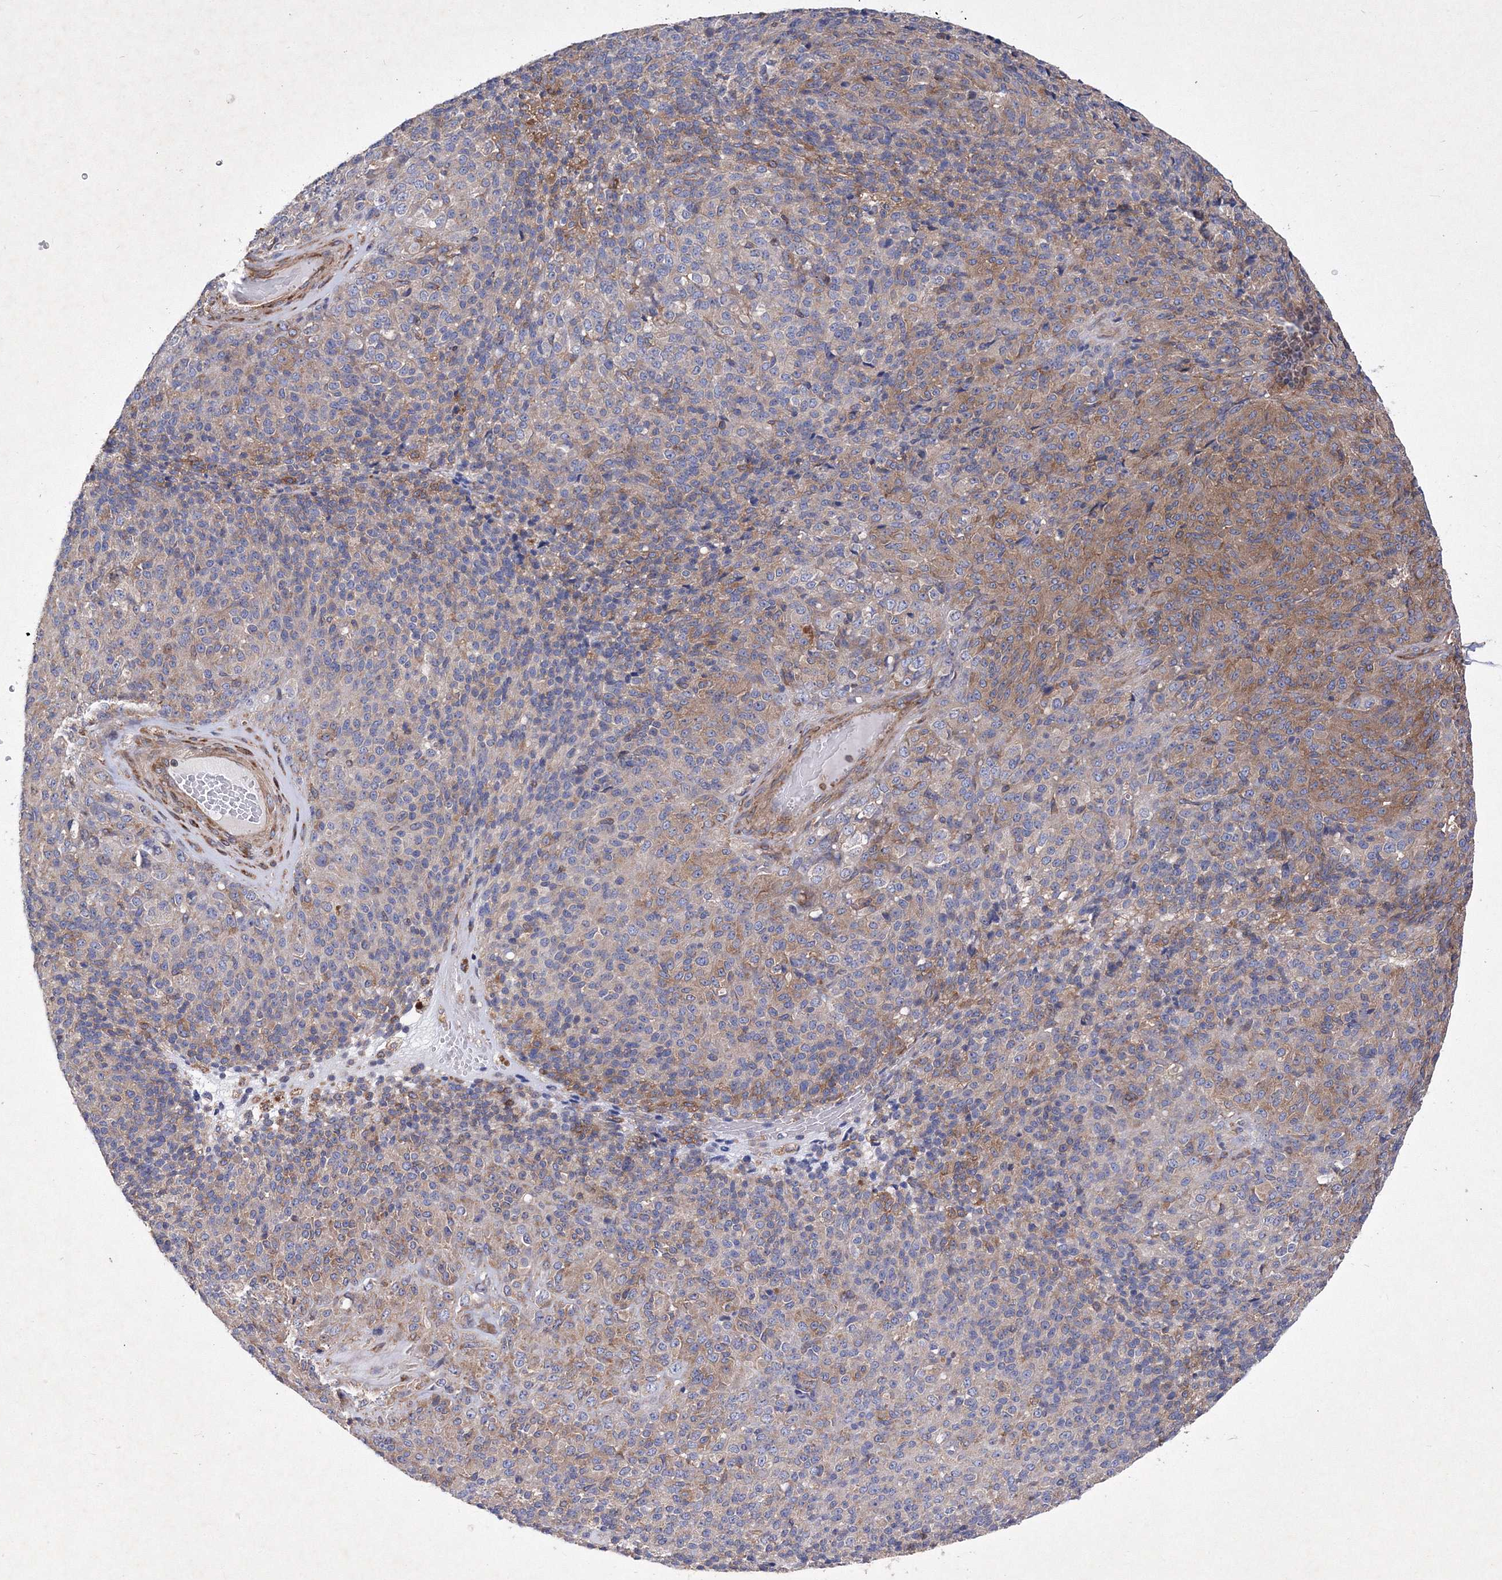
{"staining": {"intensity": "moderate", "quantity": "<25%", "location": "cytoplasmic/membranous"}, "tissue": "melanoma", "cell_type": "Tumor cells", "image_type": "cancer", "snomed": [{"axis": "morphology", "description": "Malignant melanoma, Metastatic site"}, {"axis": "topography", "description": "Brain"}], "caption": "High-power microscopy captured an IHC histopathology image of melanoma, revealing moderate cytoplasmic/membranous expression in about <25% of tumor cells. The protein is stained brown, and the nuclei are stained in blue (DAB IHC with brightfield microscopy, high magnification).", "gene": "SNX18", "patient": {"sex": "female", "age": 56}}